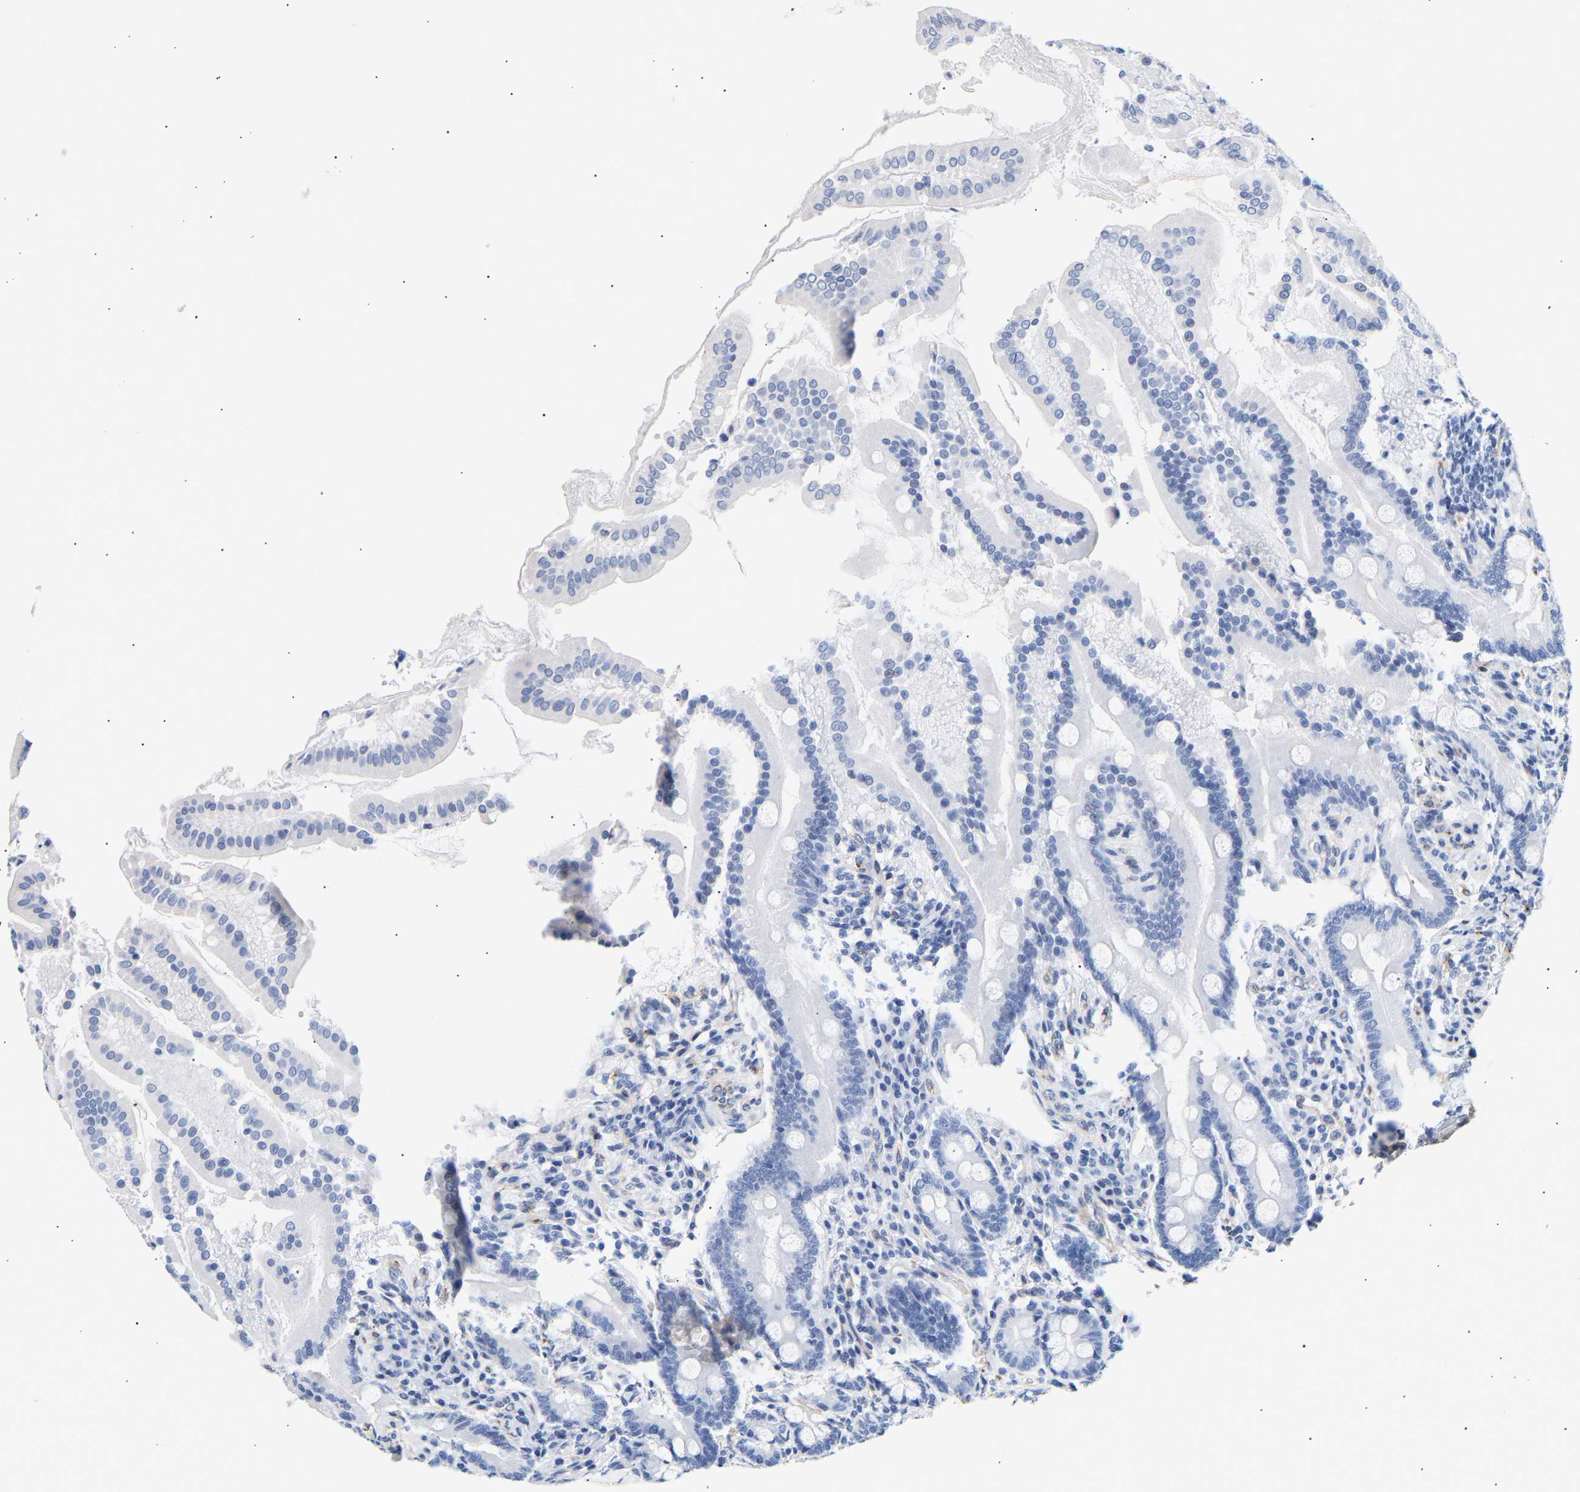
{"staining": {"intensity": "negative", "quantity": "none", "location": "none"}, "tissue": "duodenum", "cell_type": "Glandular cells", "image_type": "normal", "snomed": [{"axis": "morphology", "description": "Normal tissue, NOS"}, {"axis": "topography", "description": "Duodenum"}], "caption": "IHC histopathology image of benign duodenum: duodenum stained with DAB (3,3'-diaminobenzidine) reveals no significant protein positivity in glandular cells. Nuclei are stained in blue.", "gene": "IGFBP7", "patient": {"sex": "male", "age": 50}}